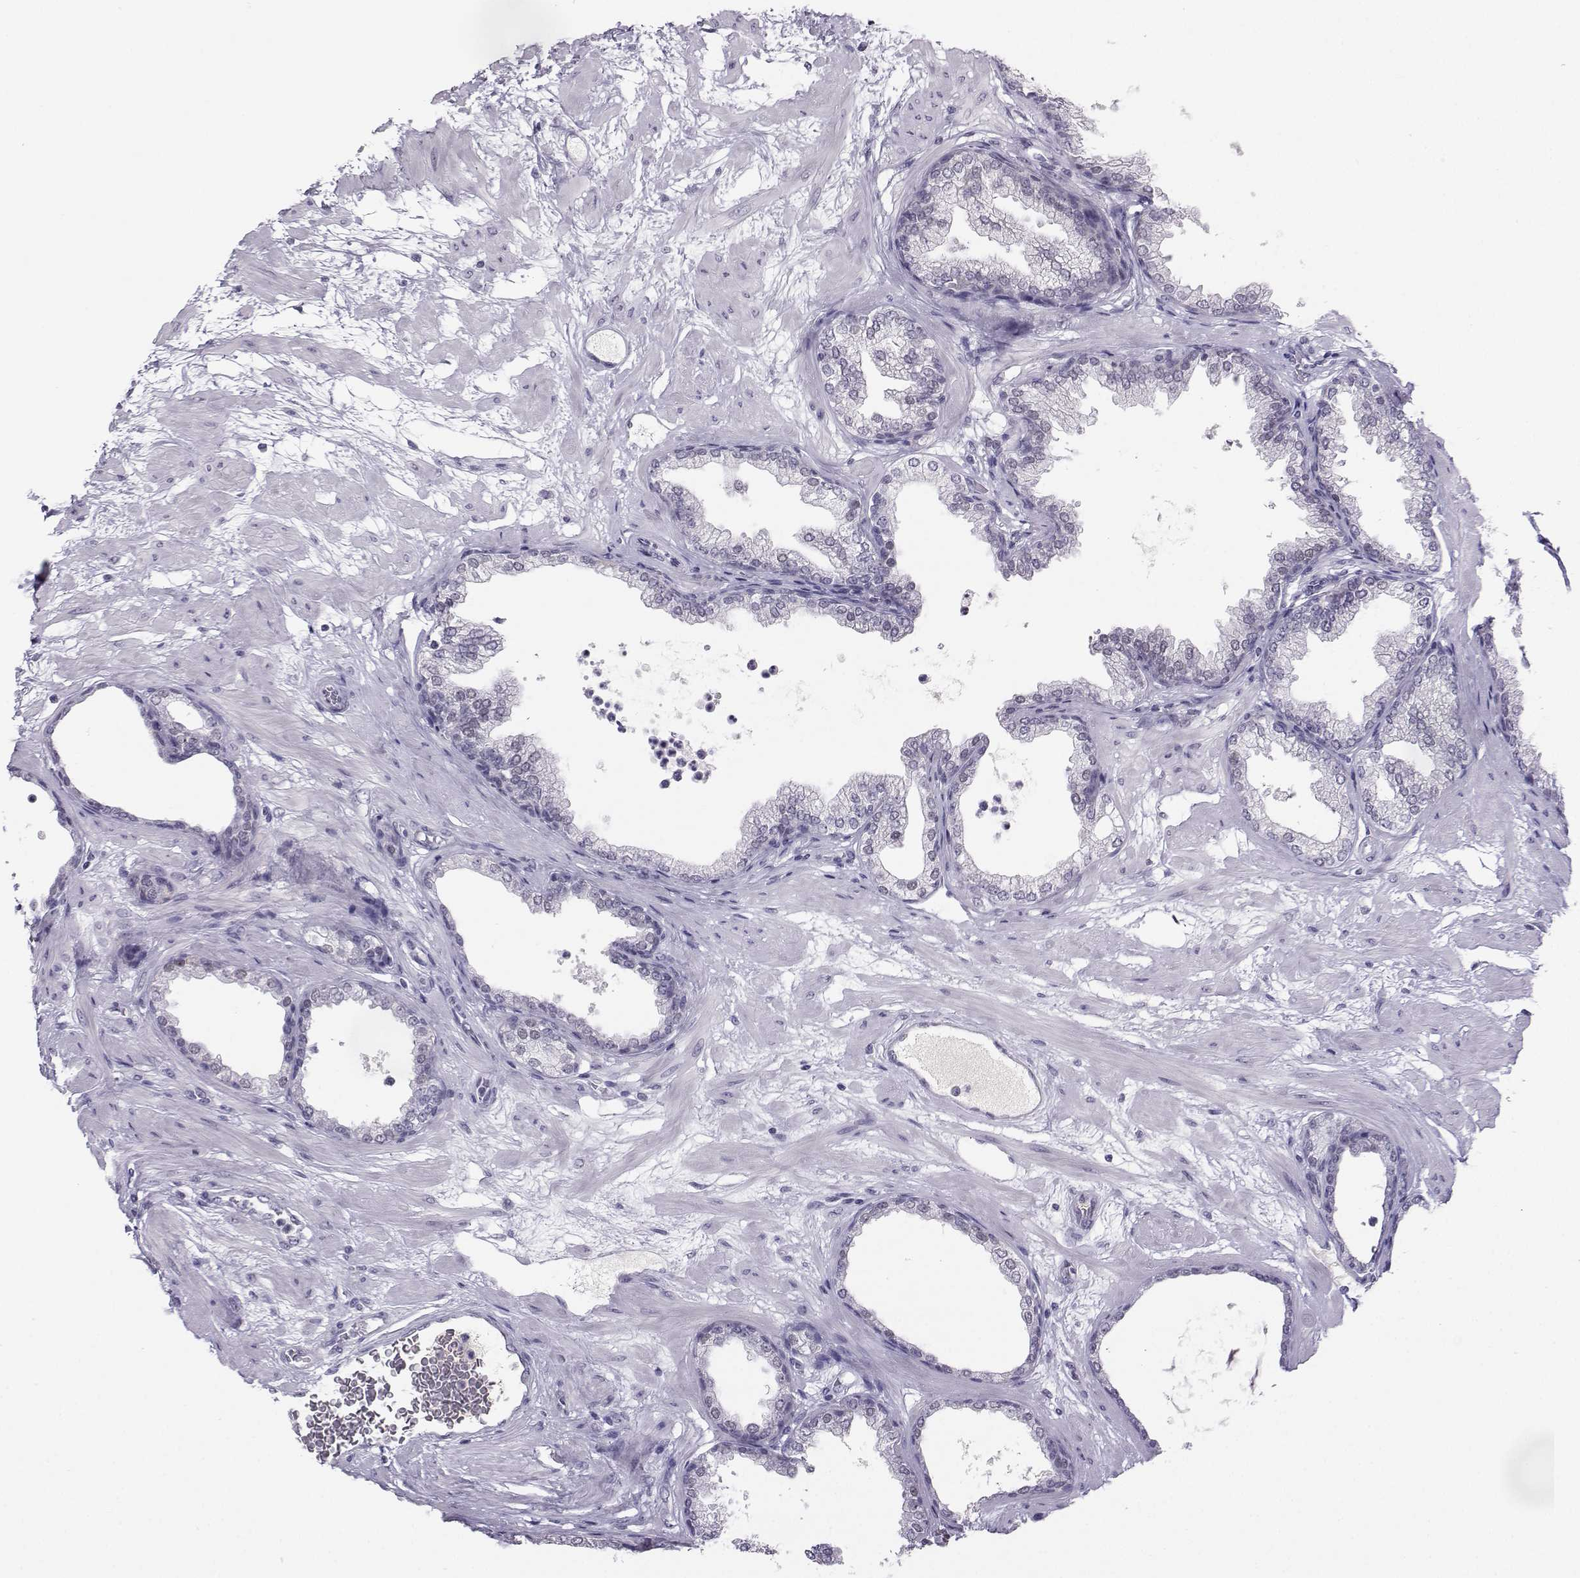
{"staining": {"intensity": "negative", "quantity": "none", "location": "none"}, "tissue": "prostate", "cell_type": "Glandular cells", "image_type": "normal", "snomed": [{"axis": "morphology", "description": "Normal tissue, NOS"}, {"axis": "topography", "description": "Prostate"}], "caption": "Unremarkable prostate was stained to show a protein in brown. There is no significant expression in glandular cells. Nuclei are stained in blue.", "gene": "LHX1", "patient": {"sex": "male", "age": 37}}